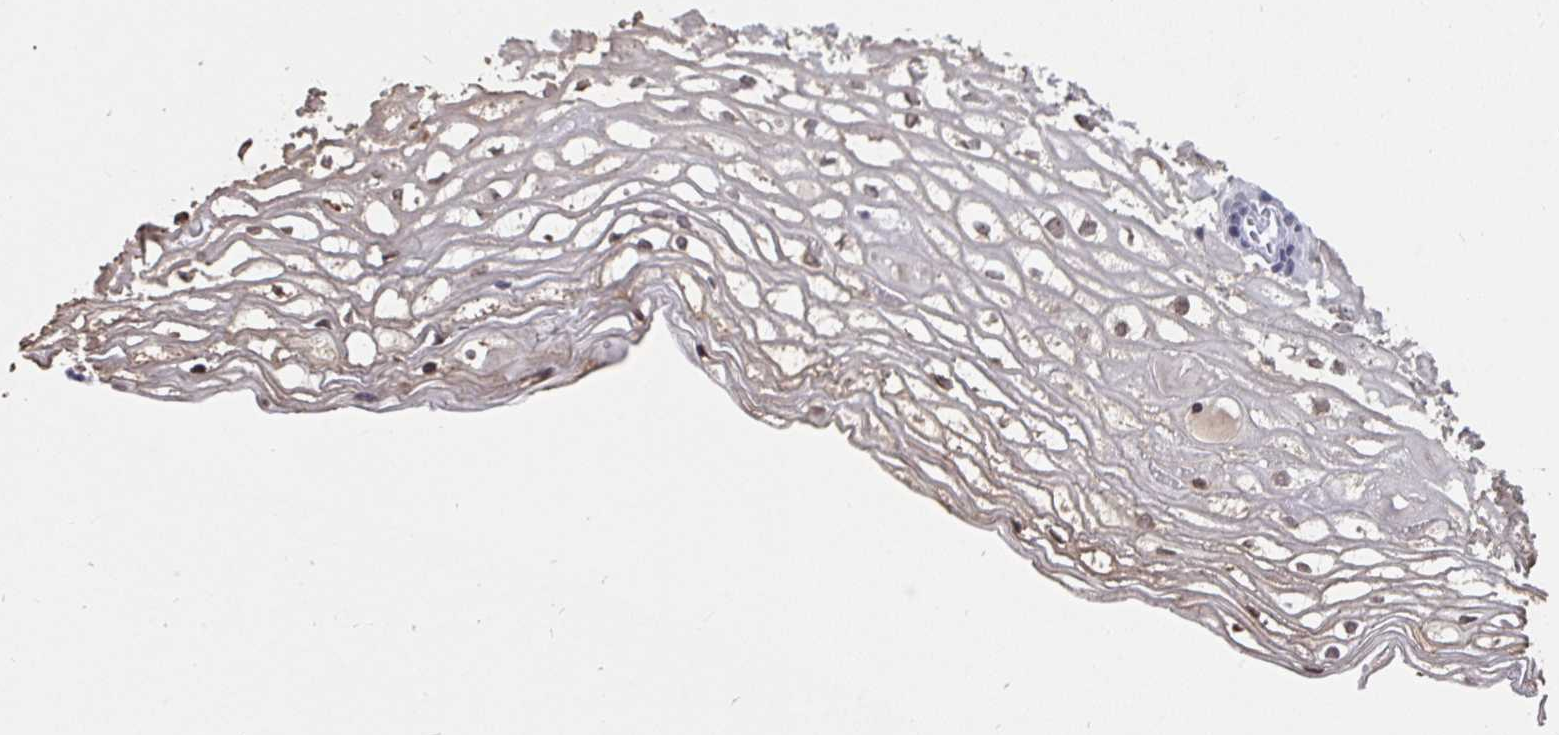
{"staining": {"intensity": "negative", "quantity": "none", "location": "none"}, "tissue": "cervix", "cell_type": "Glandular cells", "image_type": "normal", "snomed": [{"axis": "morphology", "description": "Normal tissue, NOS"}, {"axis": "topography", "description": "Cervix"}], "caption": "Image shows no protein positivity in glandular cells of benign cervix. (DAB (3,3'-diaminobenzidine) immunohistochemistry, high magnification).", "gene": "TRIP12", "patient": {"sex": "female", "age": 36}}